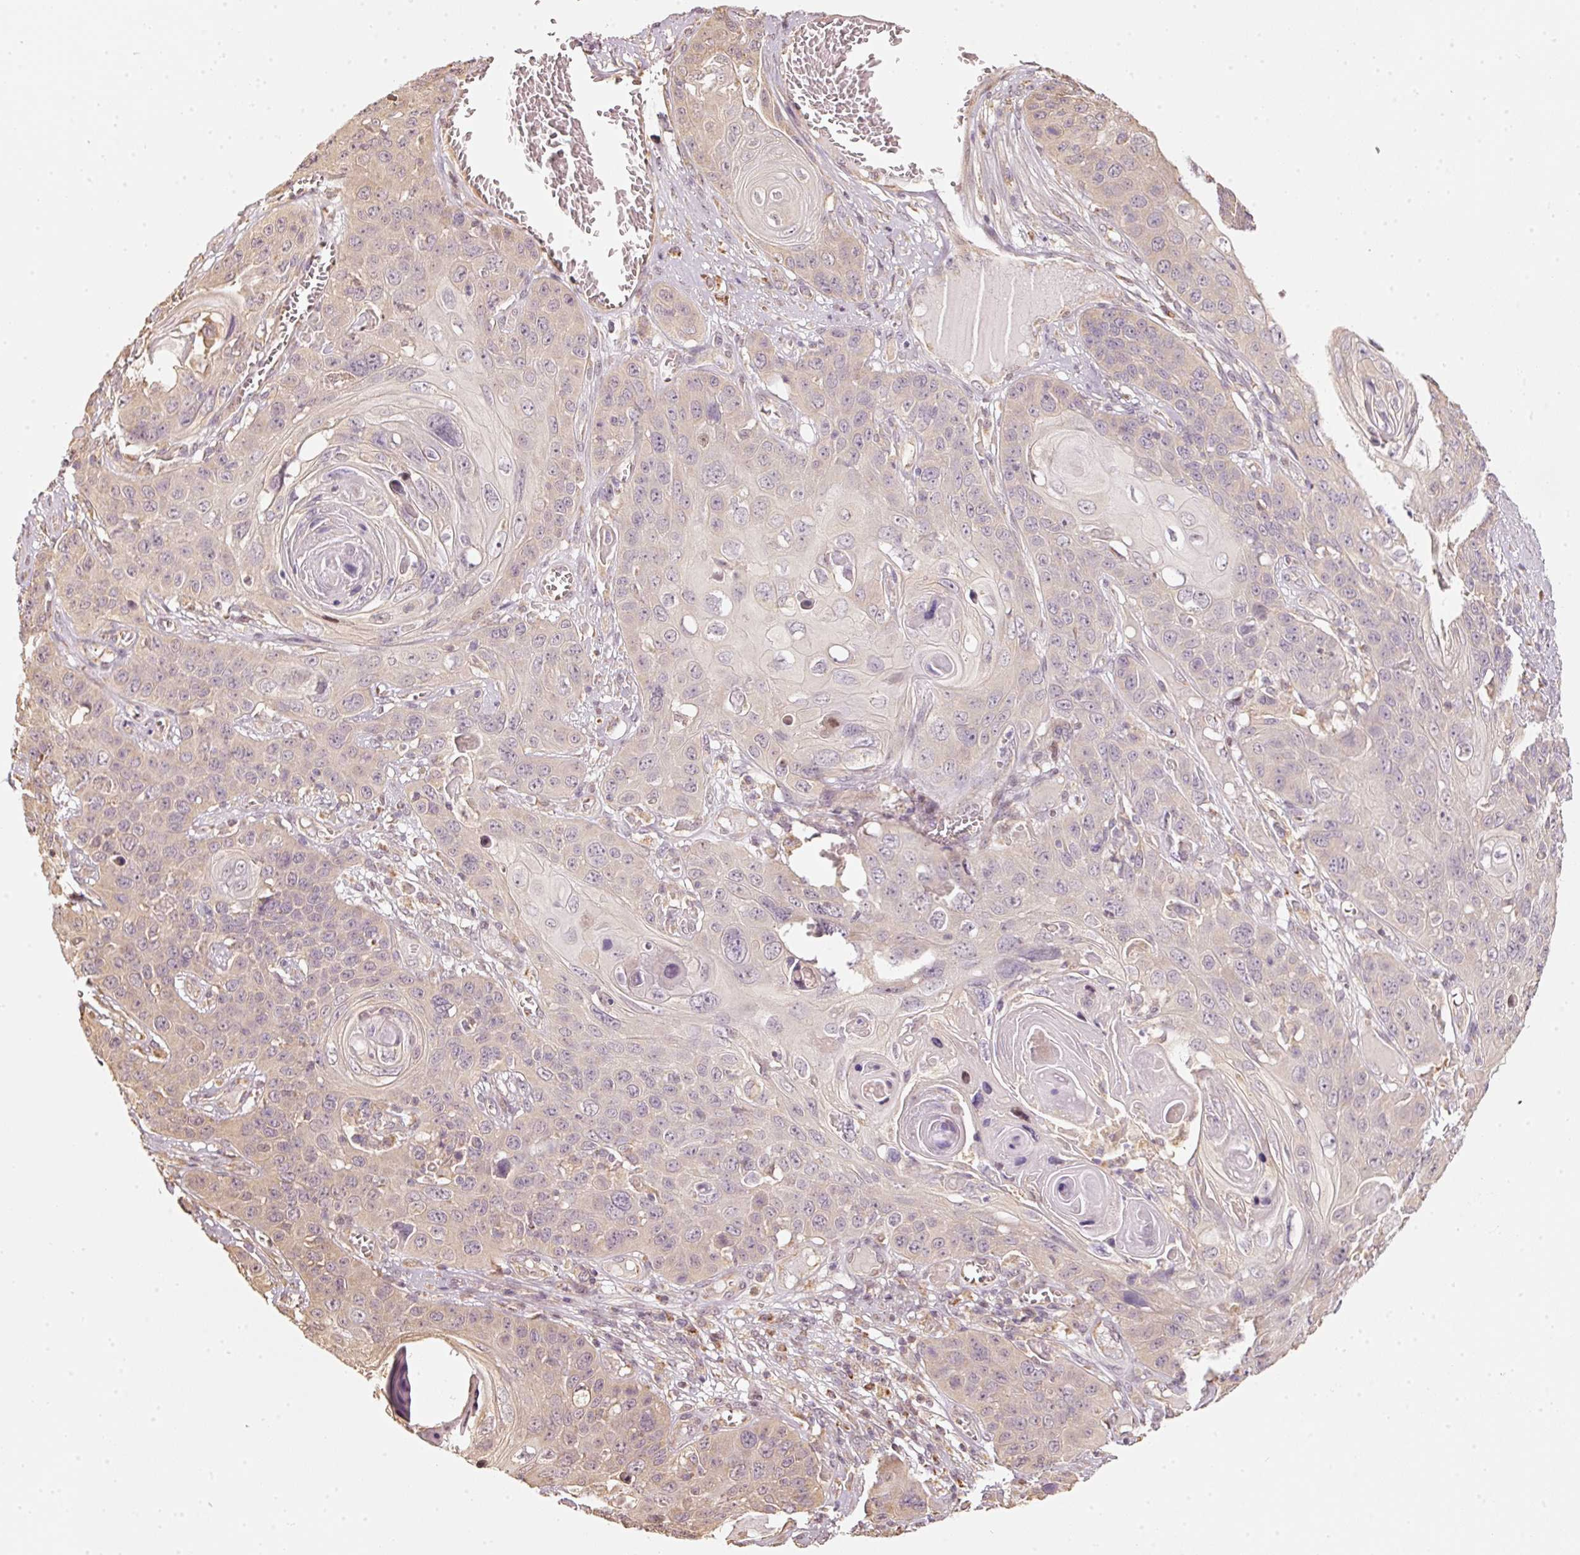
{"staining": {"intensity": "weak", "quantity": "<25%", "location": "cytoplasmic/membranous"}, "tissue": "skin cancer", "cell_type": "Tumor cells", "image_type": "cancer", "snomed": [{"axis": "morphology", "description": "Squamous cell carcinoma, NOS"}, {"axis": "topography", "description": "Skin"}], "caption": "Skin cancer stained for a protein using immunohistochemistry (IHC) reveals no staining tumor cells.", "gene": "RAB35", "patient": {"sex": "male", "age": 55}}